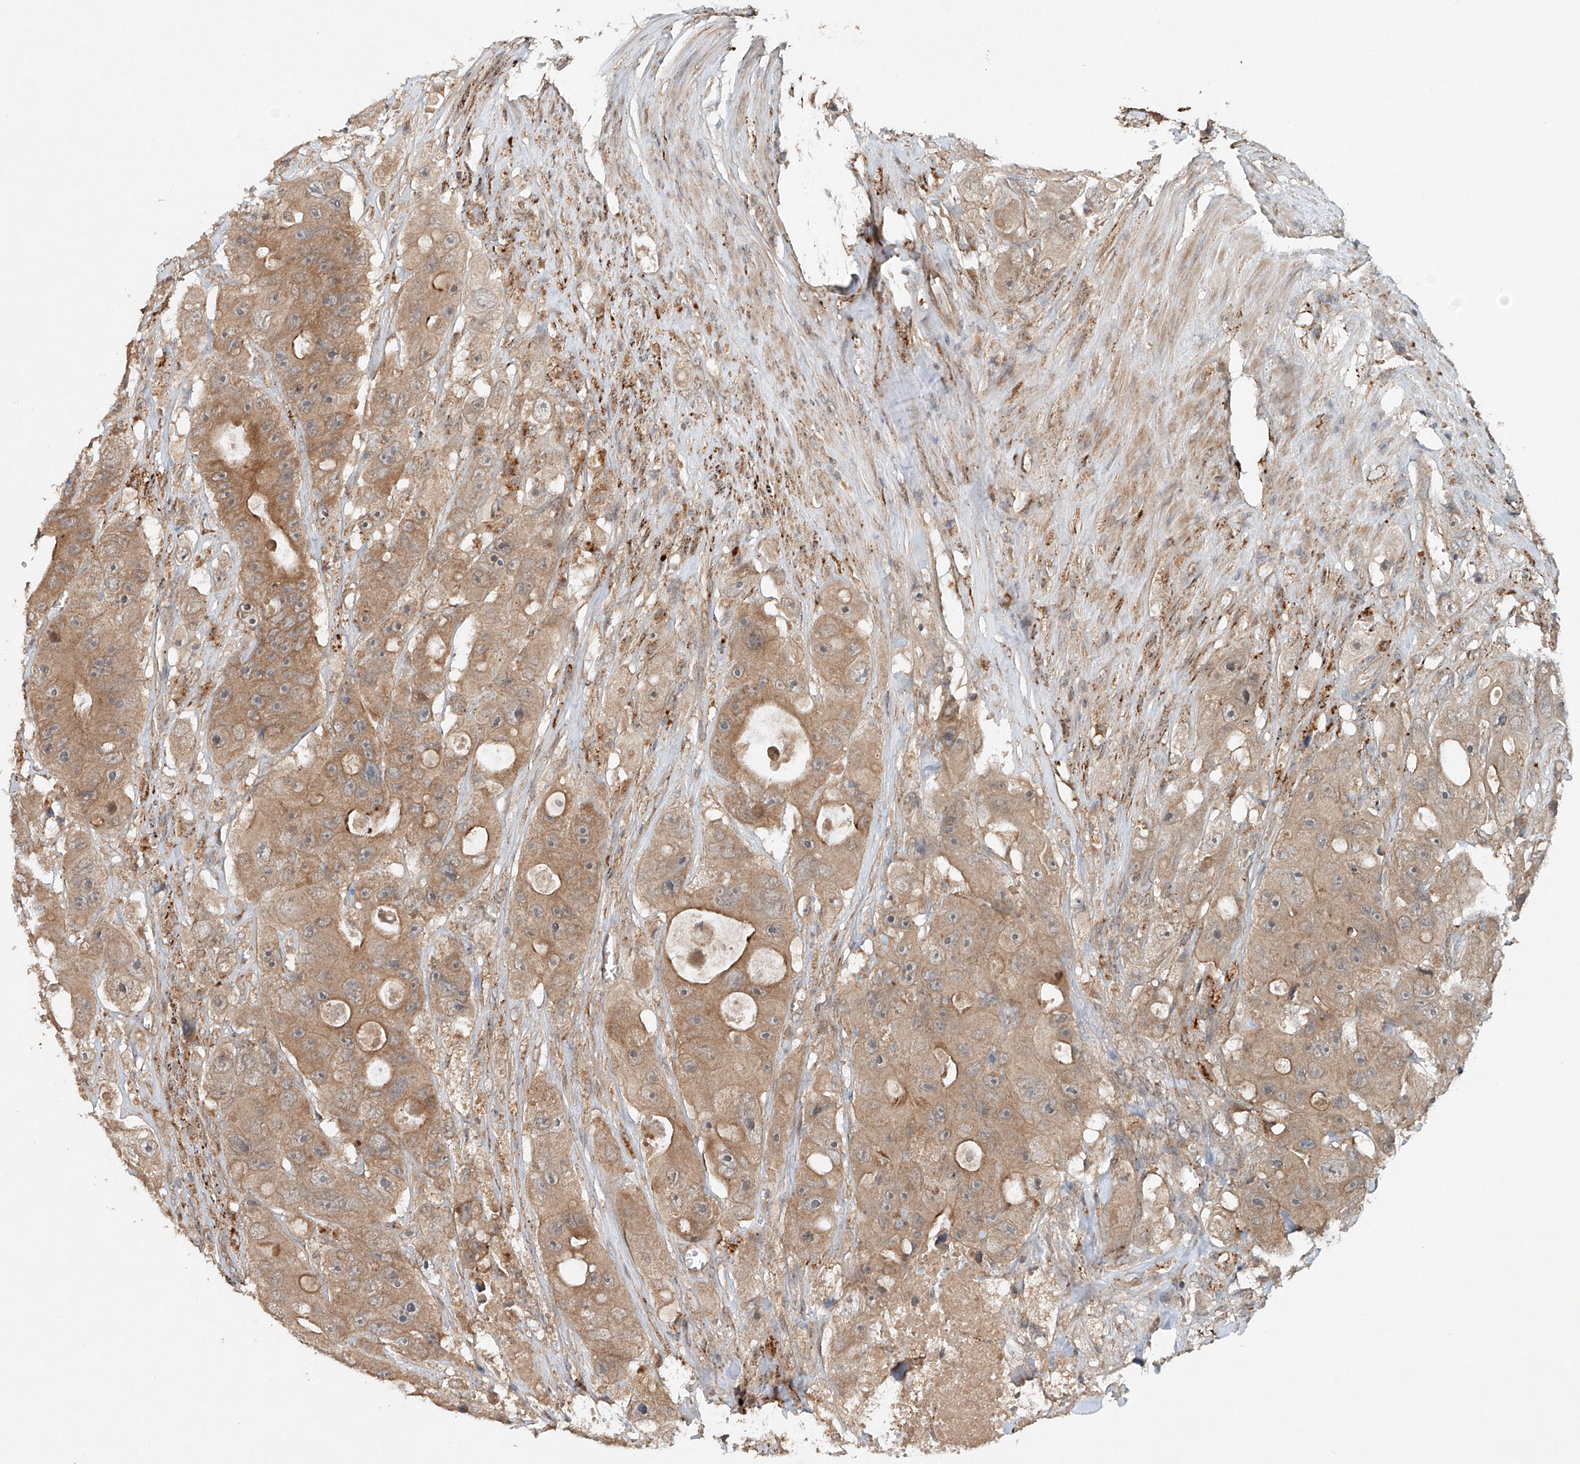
{"staining": {"intensity": "moderate", "quantity": ">75%", "location": "cytoplasmic/membranous"}, "tissue": "colorectal cancer", "cell_type": "Tumor cells", "image_type": "cancer", "snomed": [{"axis": "morphology", "description": "Adenocarcinoma, NOS"}, {"axis": "topography", "description": "Colon"}], "caption": "The image exhibits staining of colorectal cancer, revealing moderate cytoplasmic/membranous protein positivity (brown color) within tumor cells.", "gene": "IER5", "patient": {"sex": "female", "age": 46}}